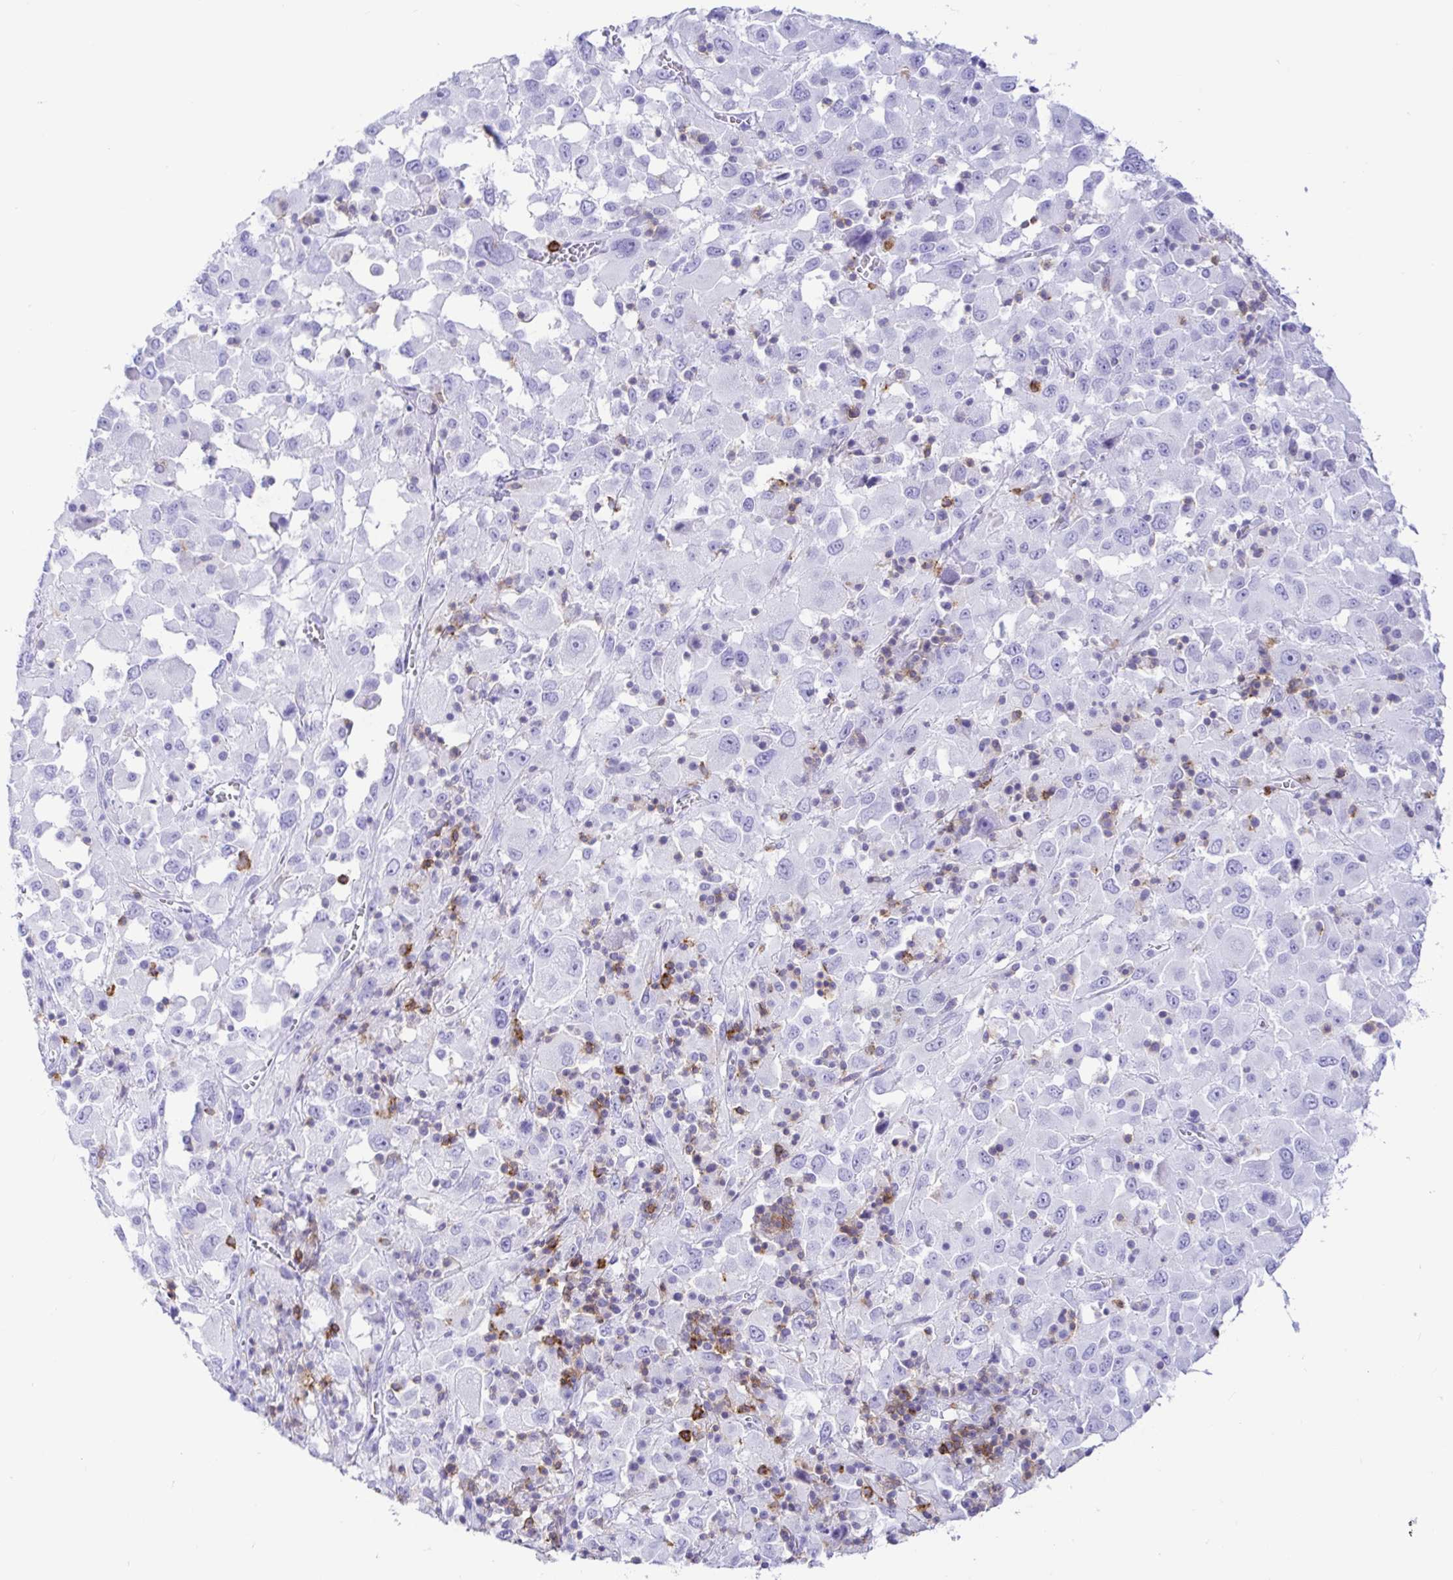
{"staining": {"intensity": "negative", "quantity": "none", "location": "none"}, "tissue": "melanoma", "cell_type": "Tumor cells", "image_type": "cancer", "snomed": [{"axis": "morphology", "description": "Malignant melanoma, Metastatic site"}, {"axis": "topography", "description": "Soft tissue"}], "caption": "Micrograph shows no protein positivity in tumor cells of malignant melanoma (metastatic site) tissue.", "gene": "CD5", "patient": {"sex": "male", "age": 50}}